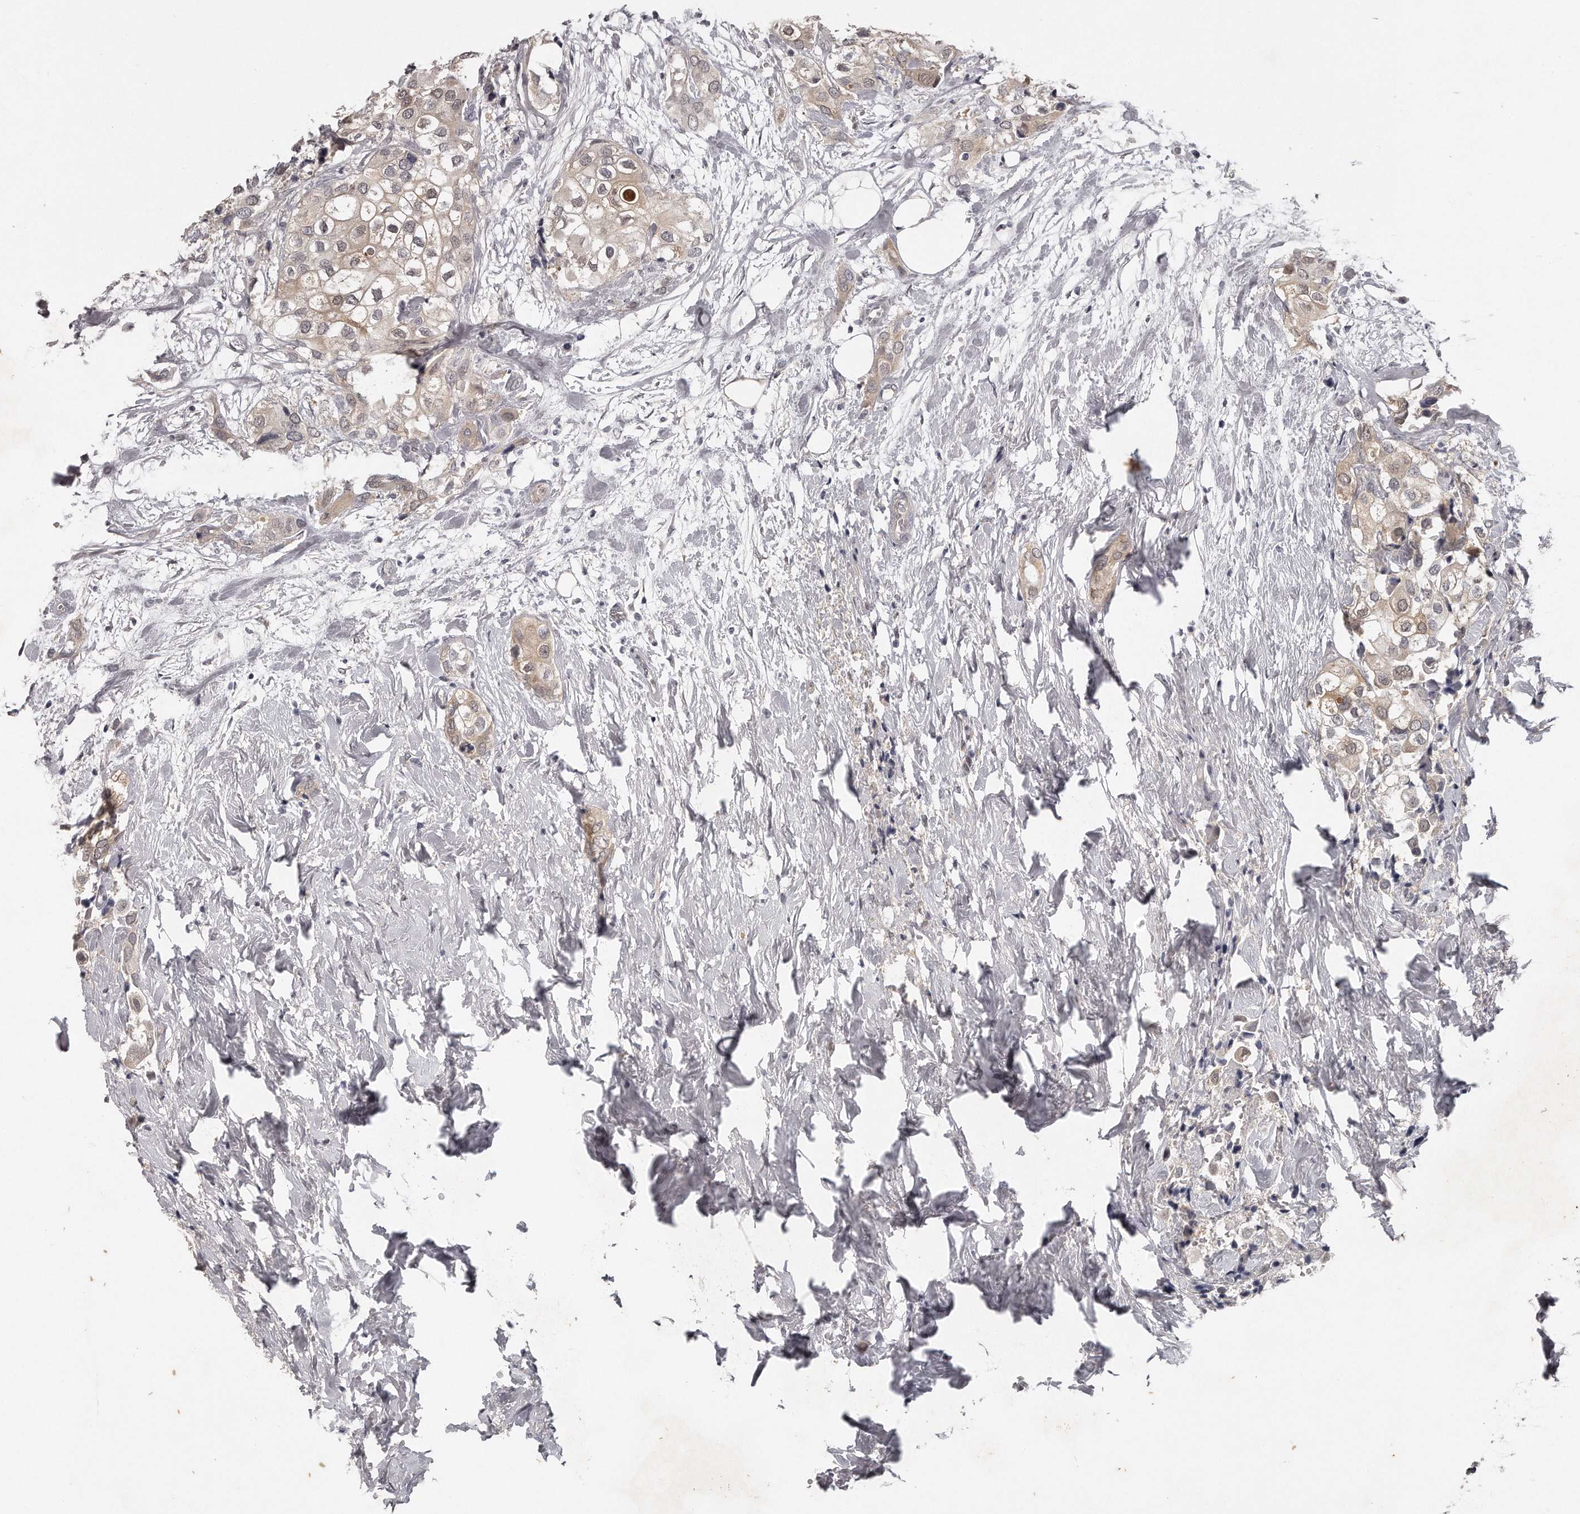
{"staining": {"intensity": "moderate", "quantity": ">75%", "location": "cytoplasmic/membranous"}, "tissue": "urothelial cancer", "cell_type": "Tumor cells", "image_type": "cancer", "snomed": [{"axis": "morphology", "description": "Urothelial carcinoma, High grade"}, {"axis": "topography", "description": "Urinary bladder"}], "caption": "Immunohistochemical staining of urothelial cancer shows moderate cytoplasmic/membranous protein expression in approximately >75% of tumor cells.", "gene": "GGCT", "patient": {"sex": "male", "age": 64}}